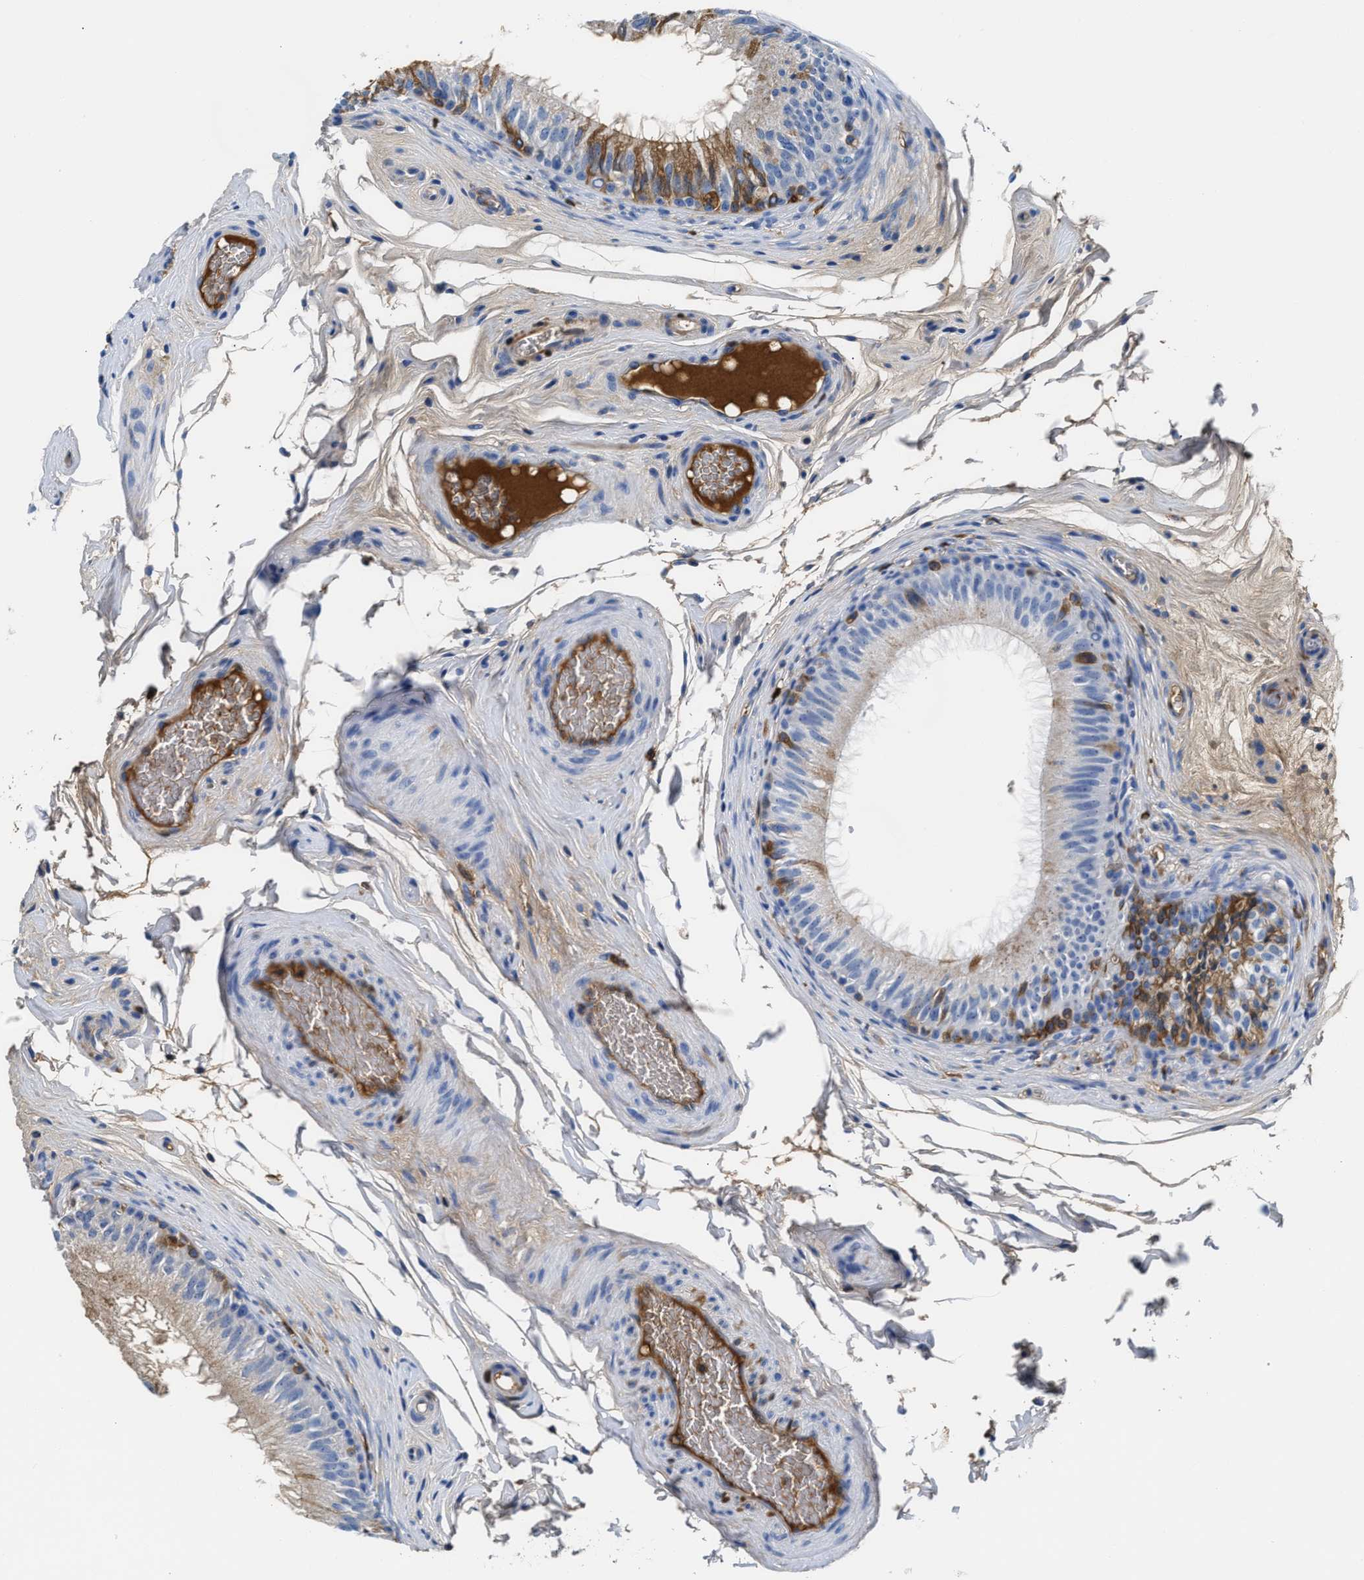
{"staining": {"intensity": "moderate", "quantity": "<25%", "location": "cytoplasmic/membranous"}, "tissue": "epididymis", "cell_type": "Glandular cells", "image_type": "normal", "snomed": [{"axis": "morphology", "description": "Normal tissue, NOS"}, {"axis": "topography", "description": "Testis"}, {"axis": "topography", "description": "Epididymis"}], "caption": "Immunohistochemical staining of normal epididymis exhibits low levels of moderate cytoplasmic/membranous positivity in about <25% of glandular cells.", "gene": "GC", "patient": {"sex": "male", "age": 36}}